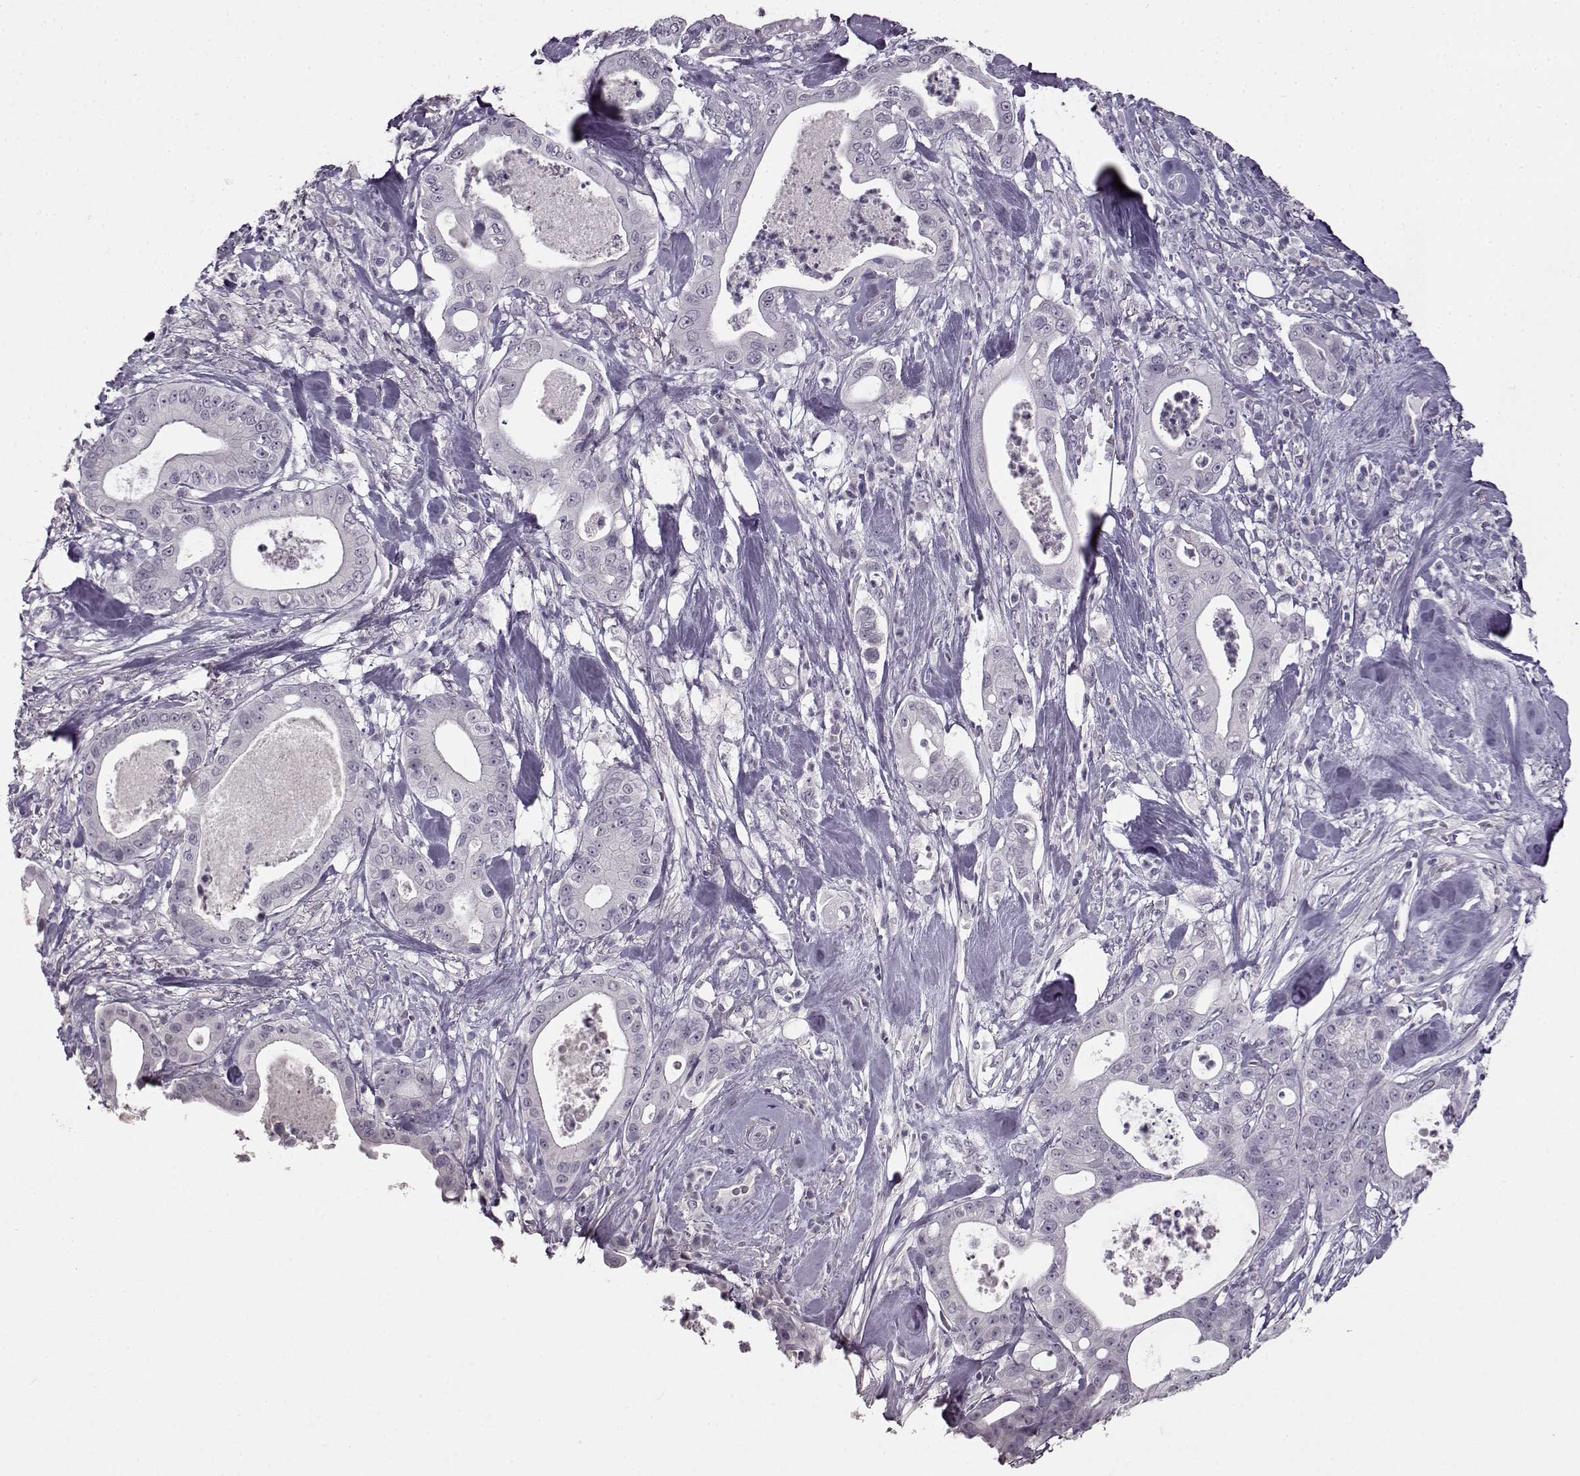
{"staining": {"intensity": "negative", "quantity": "none", "location": "none"}, "tissue": "pancreatic cancer", "cell_type": "Tumor cells", "image_type": "cancer", "snomed": [{"axis": "morphology", "description": "Adenocarcinoma, NOS"}, {"axis": "topography", "description": "Pancreas"}], "caption": "Immunohistochemical staining of pancreatic adenocarcinoma reveals no significant positivity in tumor cells.", "gene": "FSHB", "patient": {"sex": "male", "age": 71}}